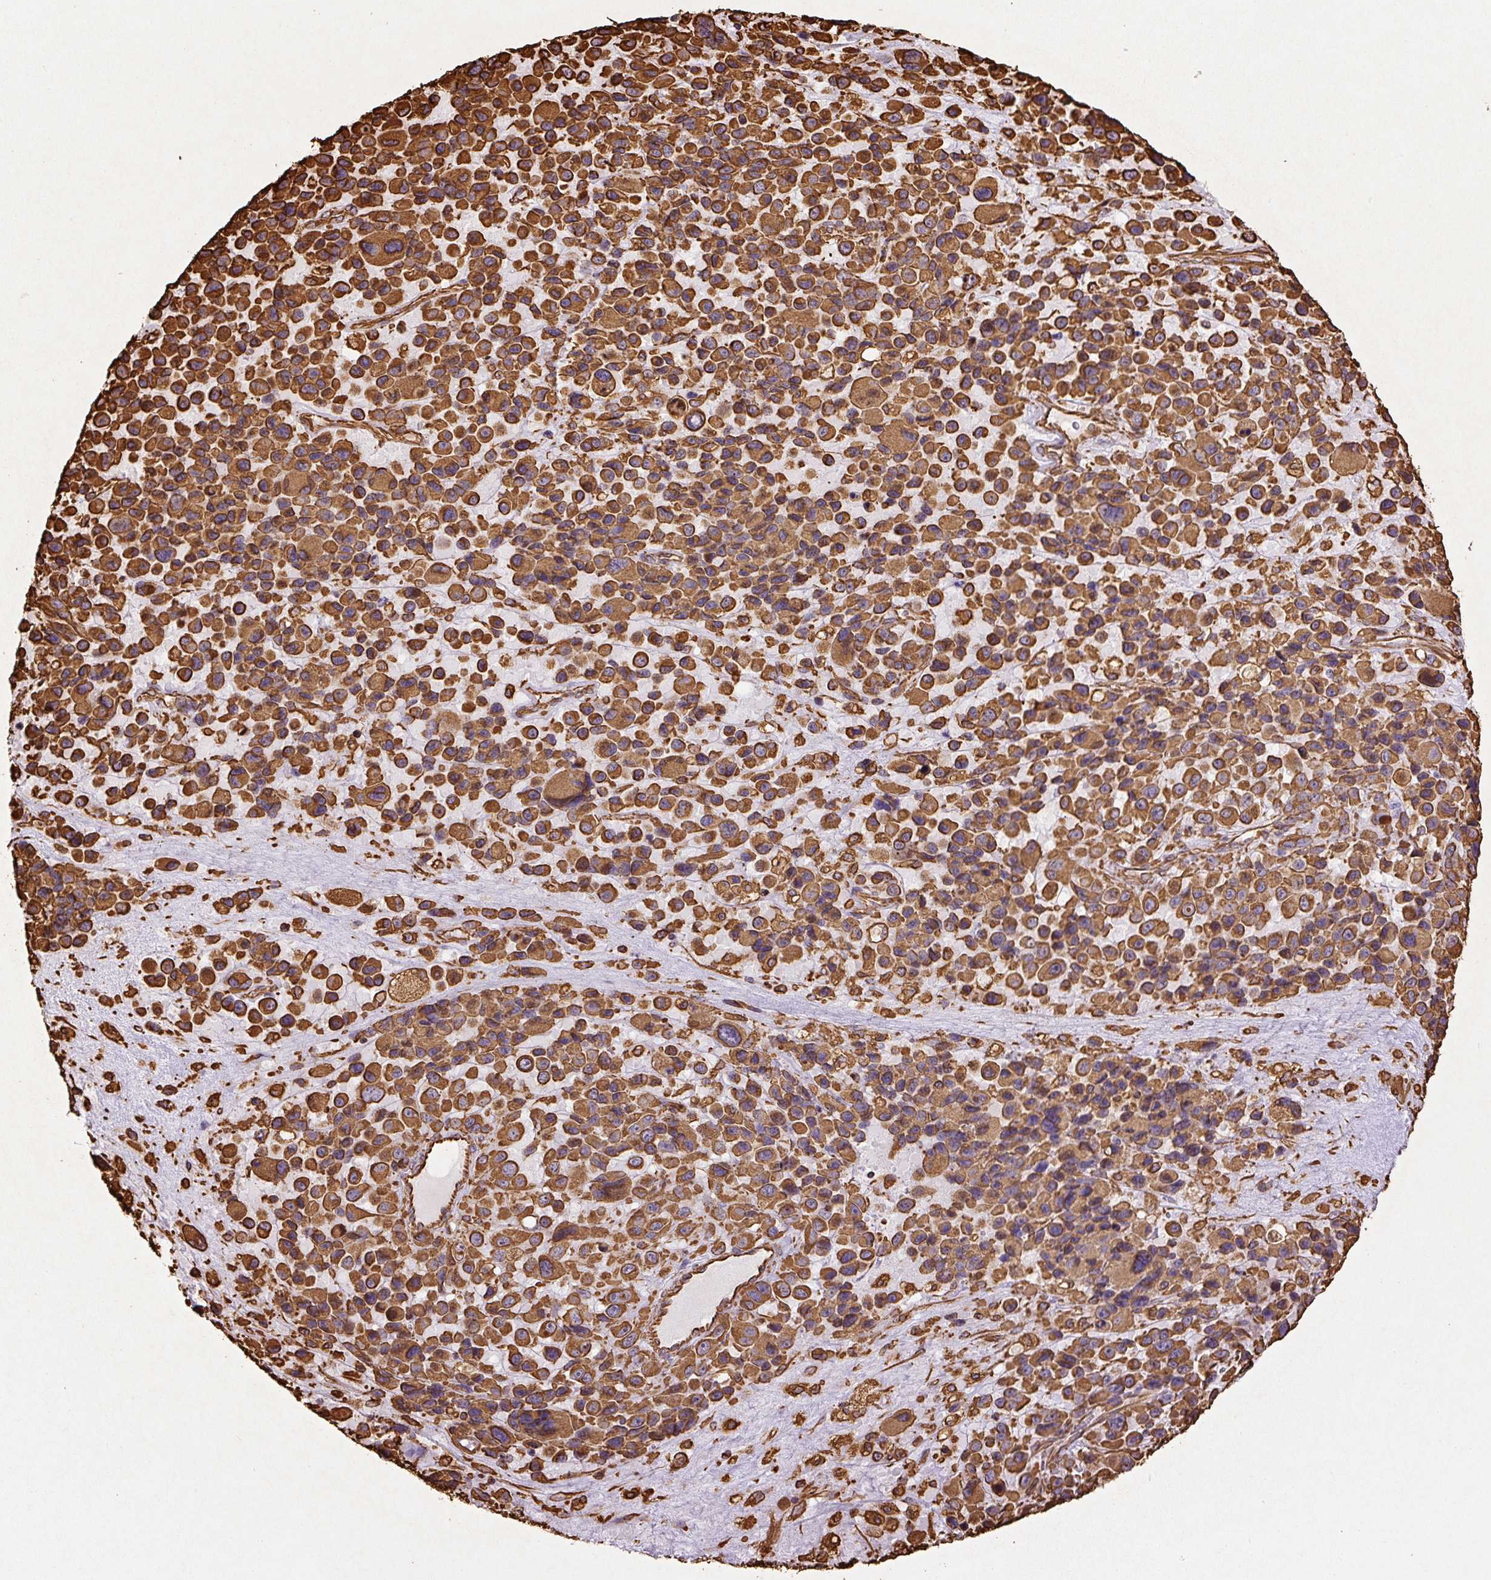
{"staining": {"intensity": "strong", "quantity": ">75%", "location": "cytoplasmic/membranous"}, "tissue": "melanoma", "cell_type": "Tumor cells", "image_type": "cancer", "snomed": [{"axis": "morphology", "description": "Malignant melanoma, Metastatic site"}, {"axis": "topography", "description": "Lymph node"}], "caption": "Strong cytoplasmic/membranous staining is identified in about >75% of tumor cells in melanoma.", "gene": "VIM", "patient": {"sex": "female", "age": 65}}